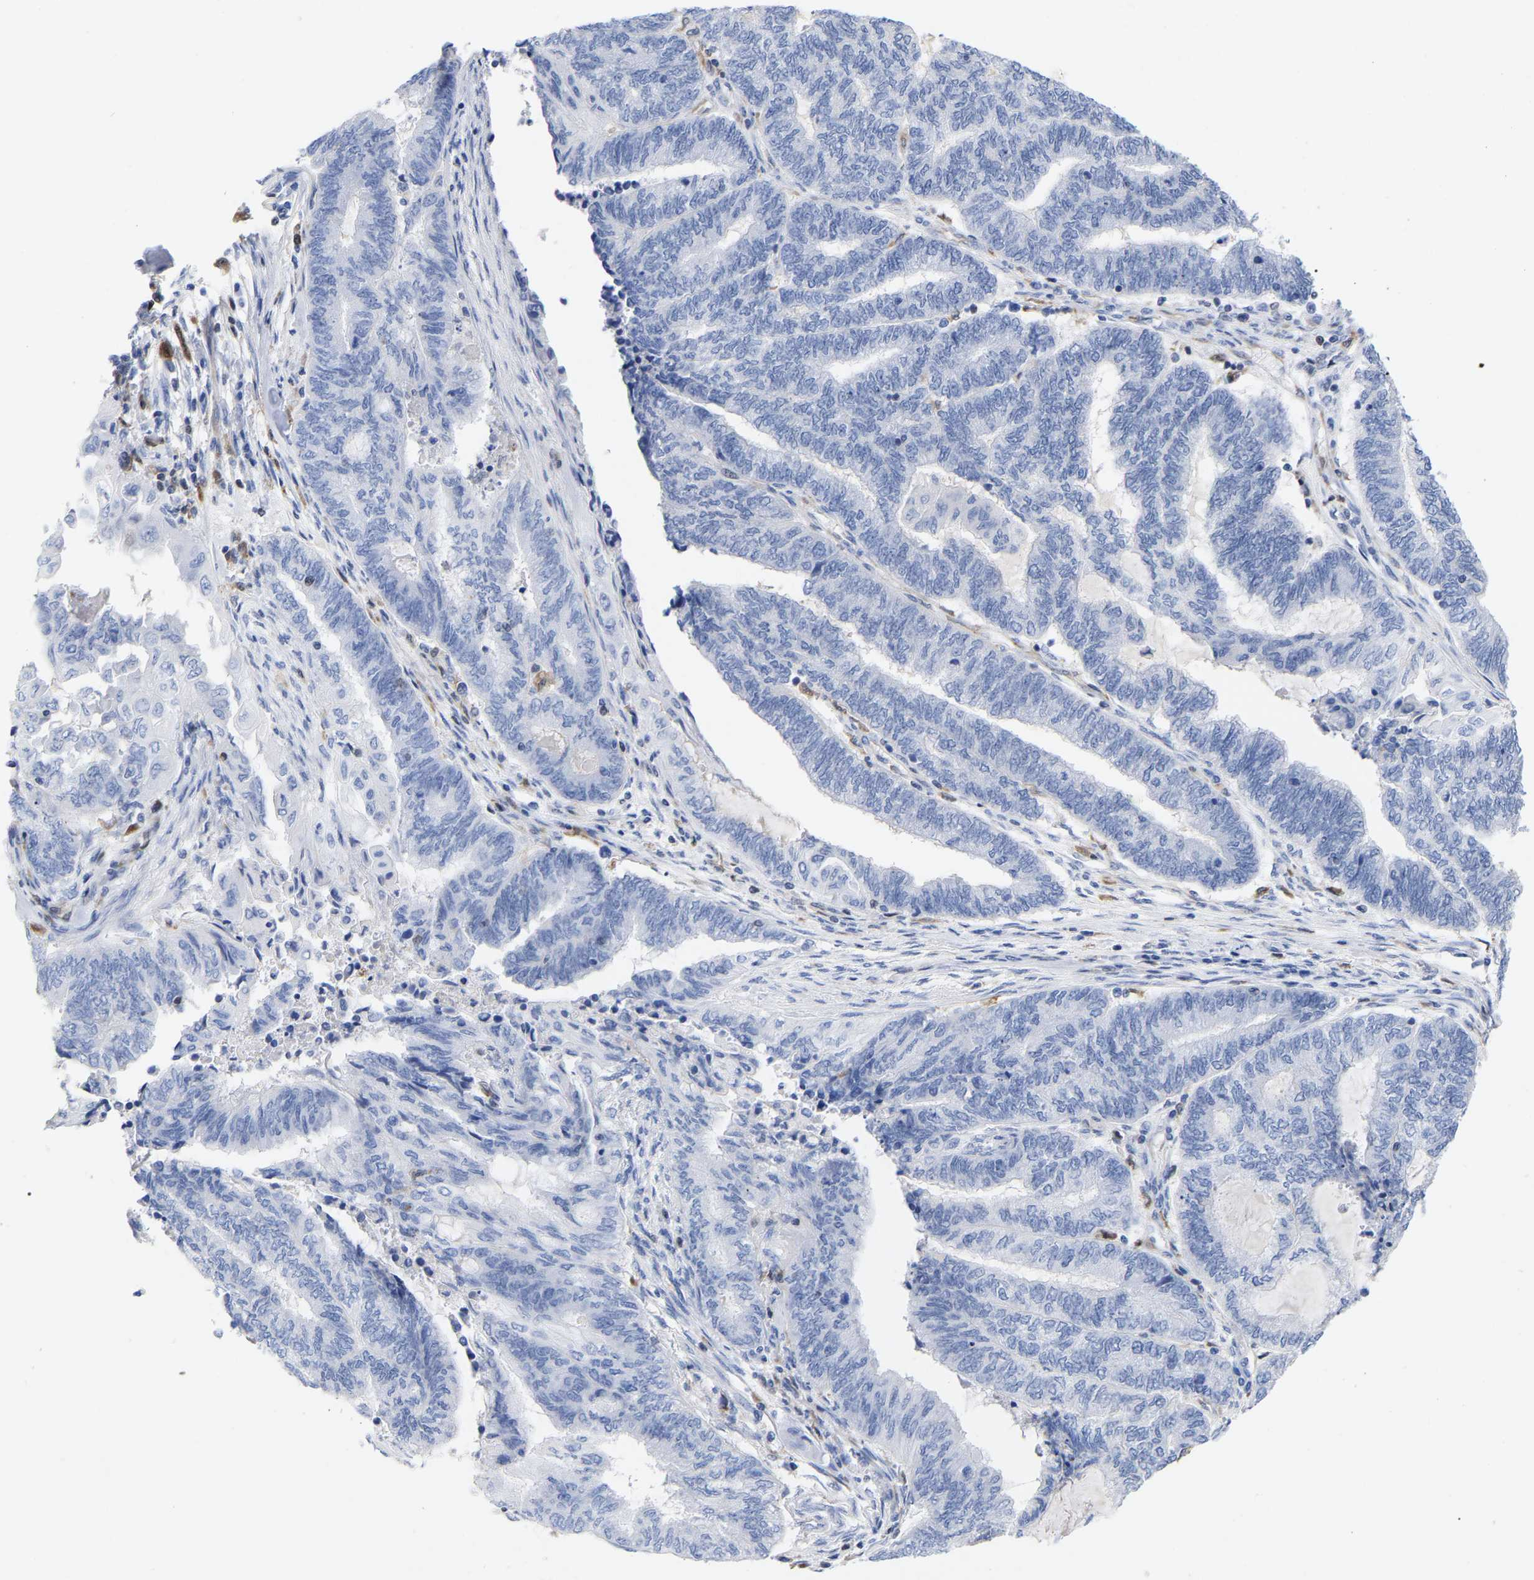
{"staining": {"intensity": "negative", "quantity": "none", "location": "none"}, "tissue": "endometrial cancer", "cell_type": "Tumor cells", "image_type": "cancer", "snomed": [{"axis": "morphology", "description": "Adenocarcinoma, NOS"}, {"axis": "topography", "description": "Uterus"}, {"axis": "topography", "description": "Endometrium"}], "caption": "There is no significant positivity in tumor cells of endometrial cancer.", "gene": "GIMAP4", "patient": {"sex": "female", "age": 70}}